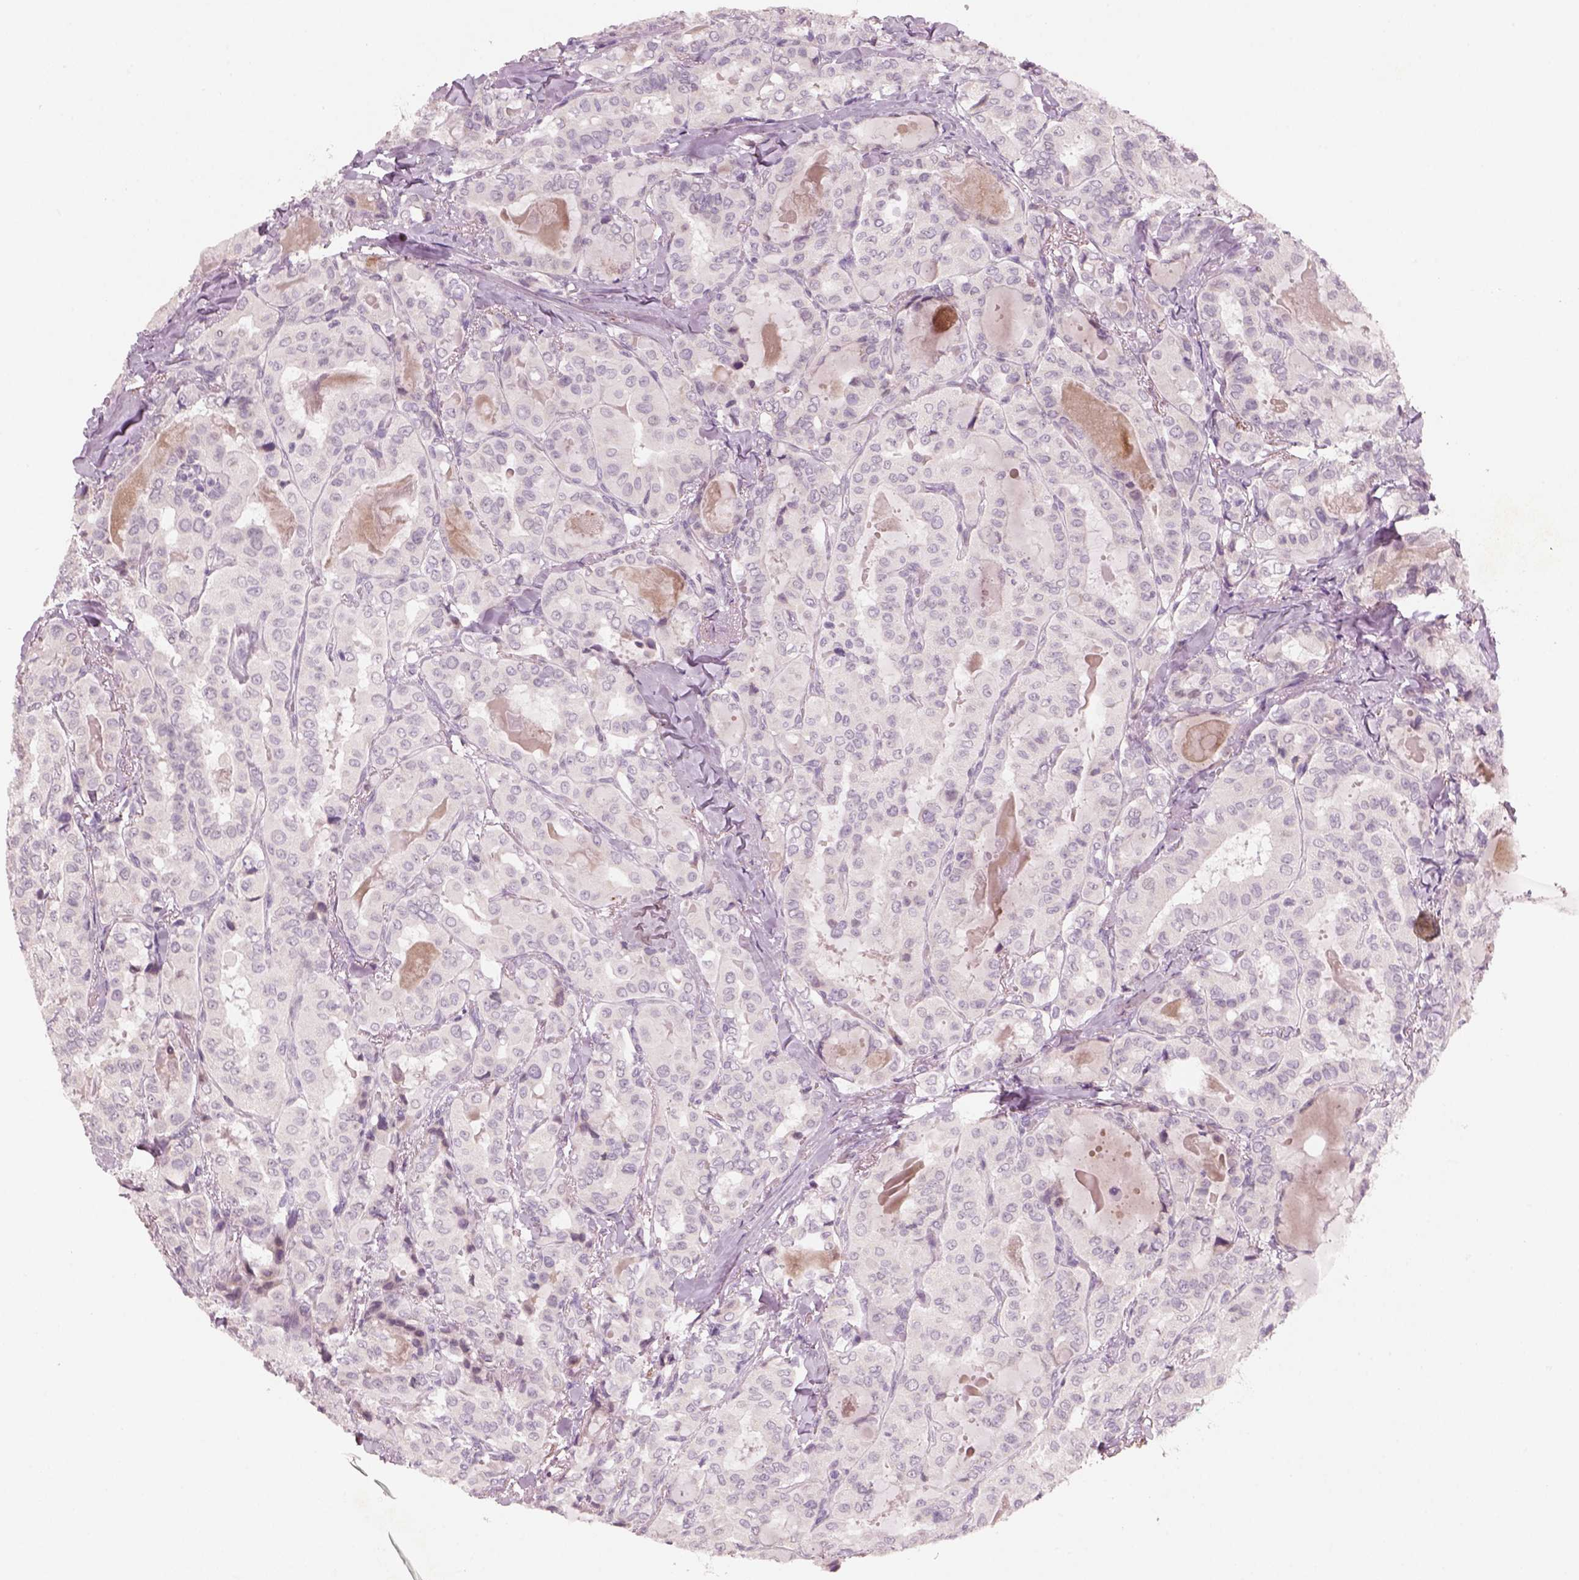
{"staining": {"intensity": "negative", "quantity": "none", "location": "none"}, "tissue": "thyroid cancer", "cell_type": "Tumor cells", "image_type": "cancer", "snomed": [{"axis": "morphology", "description": "Papillary adenocarcinoma, NOS"}, {"axis": "topography", "description": "Thyroid gland"}], "caption": "Micrograph shows no protein positivity in tumor cells of thyroid cancer (papillary adenocarcinoma) tissue.", "gene": "PENK", "patient": {"sex": "female", "age": 41}}